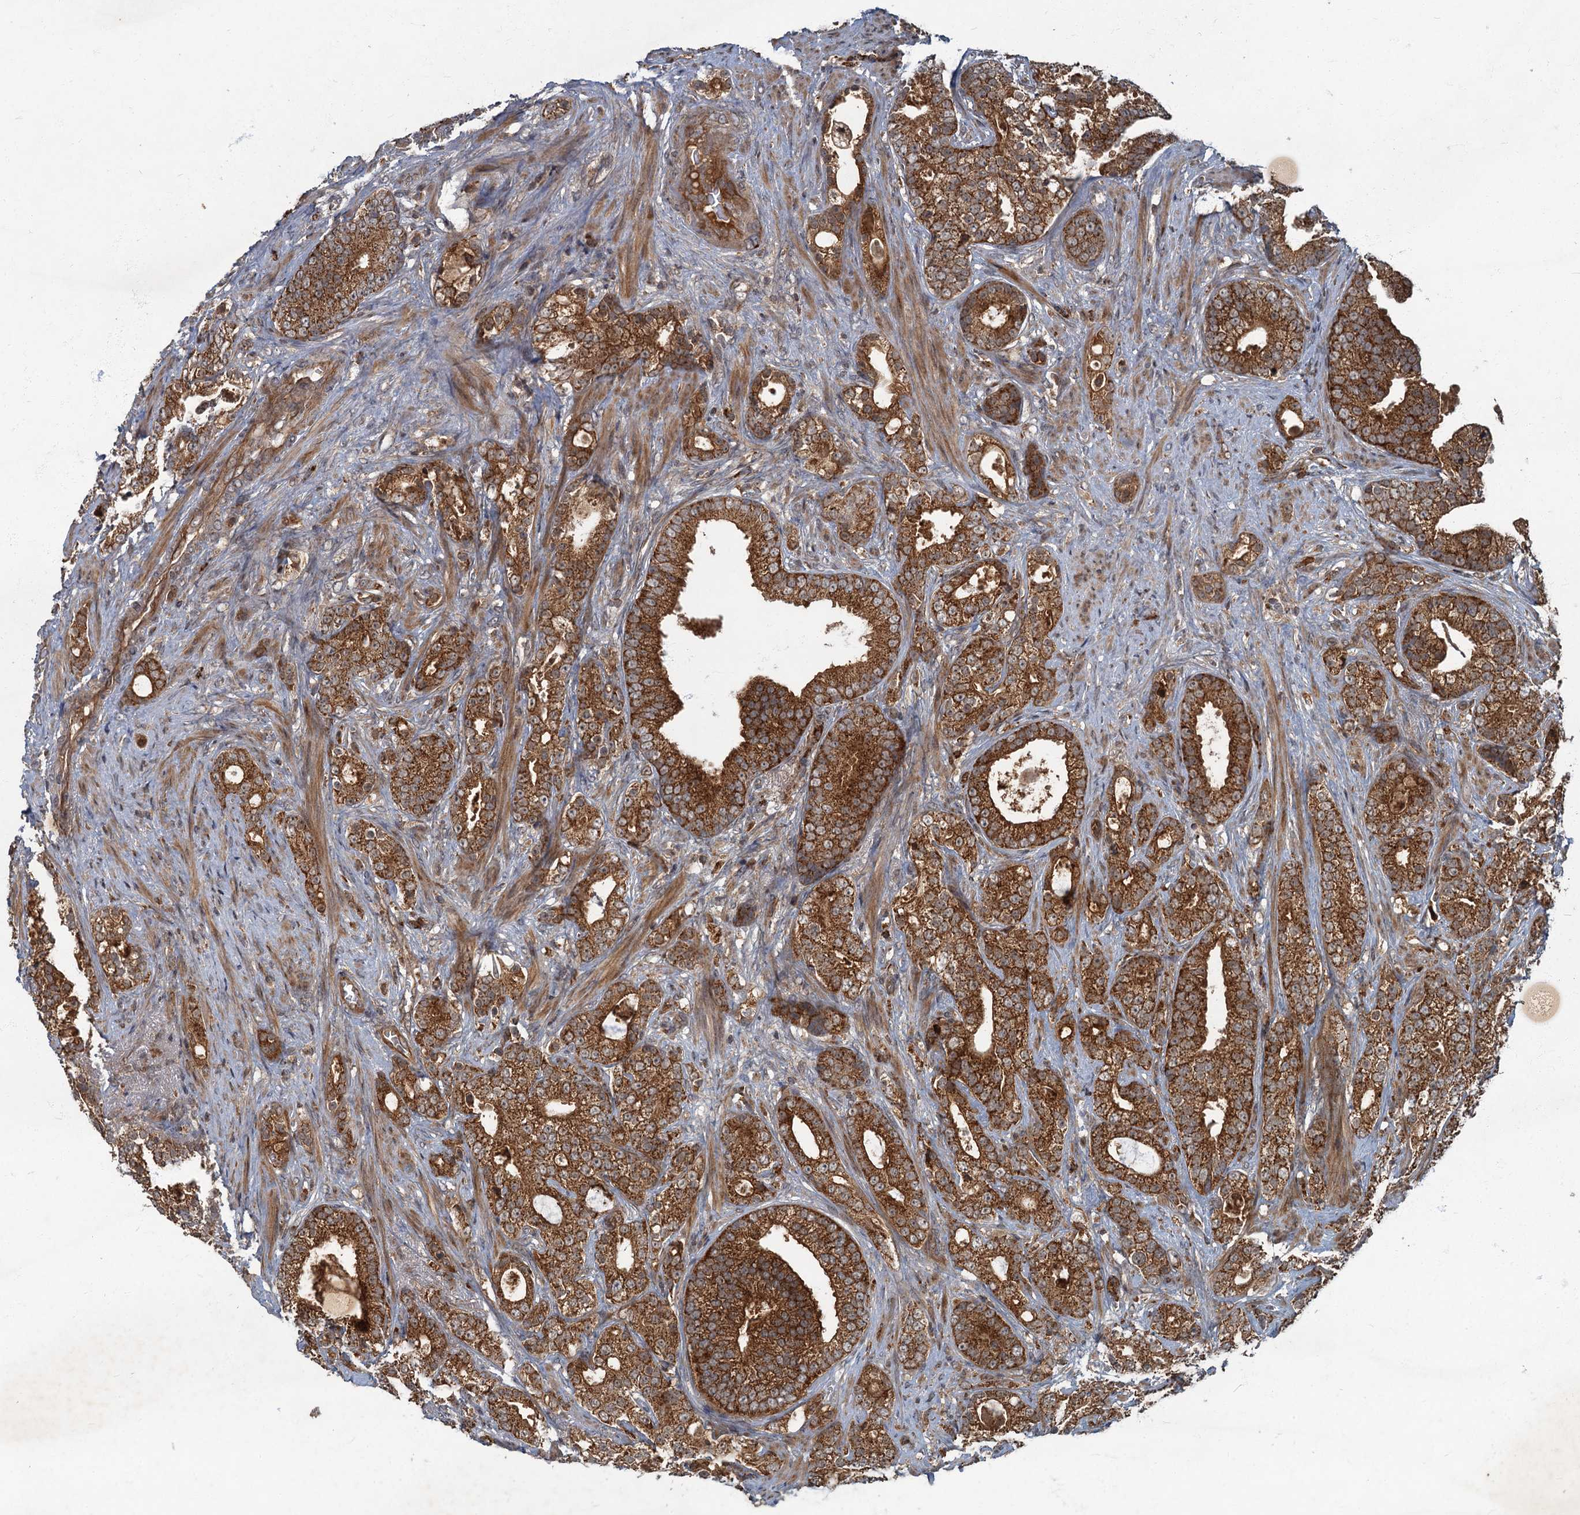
{"staining": {"intensity": "strong", "quantity": ">75%", "location": "cytoplasmic/membranous"}, "tissue": "prostate cancer", "cell_type": "Tumor cells", "image_type": "cancer", "snomed": [{"axis": "morphology", "description": "Adenocarcinoma, High grade"}, {"axis": "topography", "description": "Prostate and seminal vesicle, NOS"}], "caption": "Prostate cancer stained for a protein (brown) displays strong cytoplasmic/membranous positive positivity in approximately >75% of tumor cells.", "gene": "SLC11A2", "patient": {"sex": "male", "age": 67}}